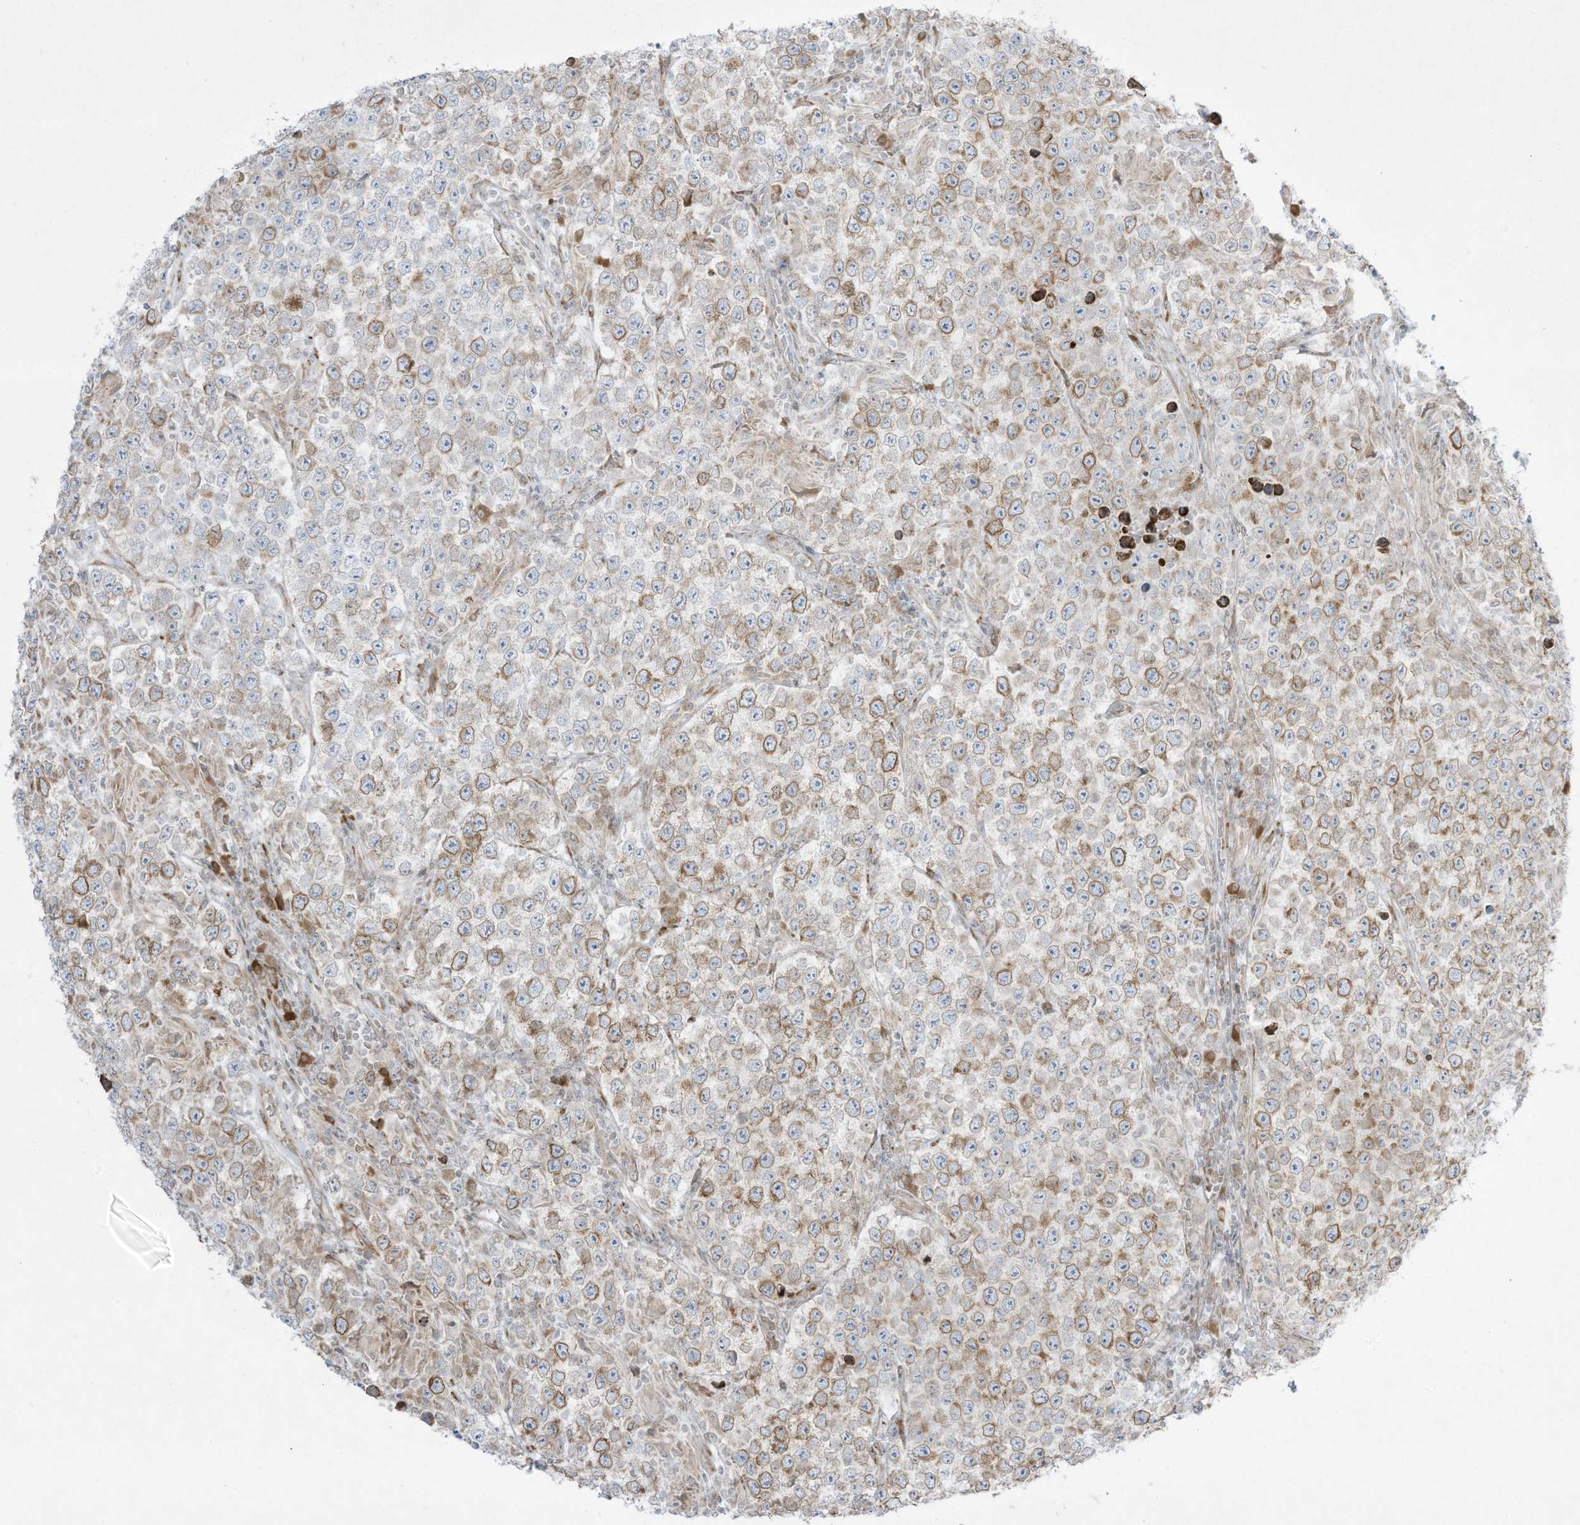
{"staining": {"intensity": "moderate", "quantity": "25%-75%", "location": "cytoplasmic/membranous"}, "tissue": "testis cancer", "cell_type": "Tumor cells", "image_type": "cancer", "snomed": [{"axis": "morphology", "description": "Normal tissue, NOS"}, {"axis": "morphology", "description": "Urothelial carcinoma, High grade"}, {"axis": "morphology", "description": "Seminoma, NOS"}, {"axis": "morphology", "description": "Carcinoma, Embryonal, NOS"}, {"axis": "topography", "description": "Urinary bladder"}, {"axis": "topography", "description": "Testis"}], "caption": "Immunohistochemical staining of urothelial carcinoma (high-grade) (testis) exhibits medium levels of moderate cytoplasmic/membranous protein staining in approximately 25%-75% of tumor cells. (brown staining indicates protein expression, while blue staining denotes nuclei).", "gene": "PTK6", "patient": {"sex": "male", "age": 41}}